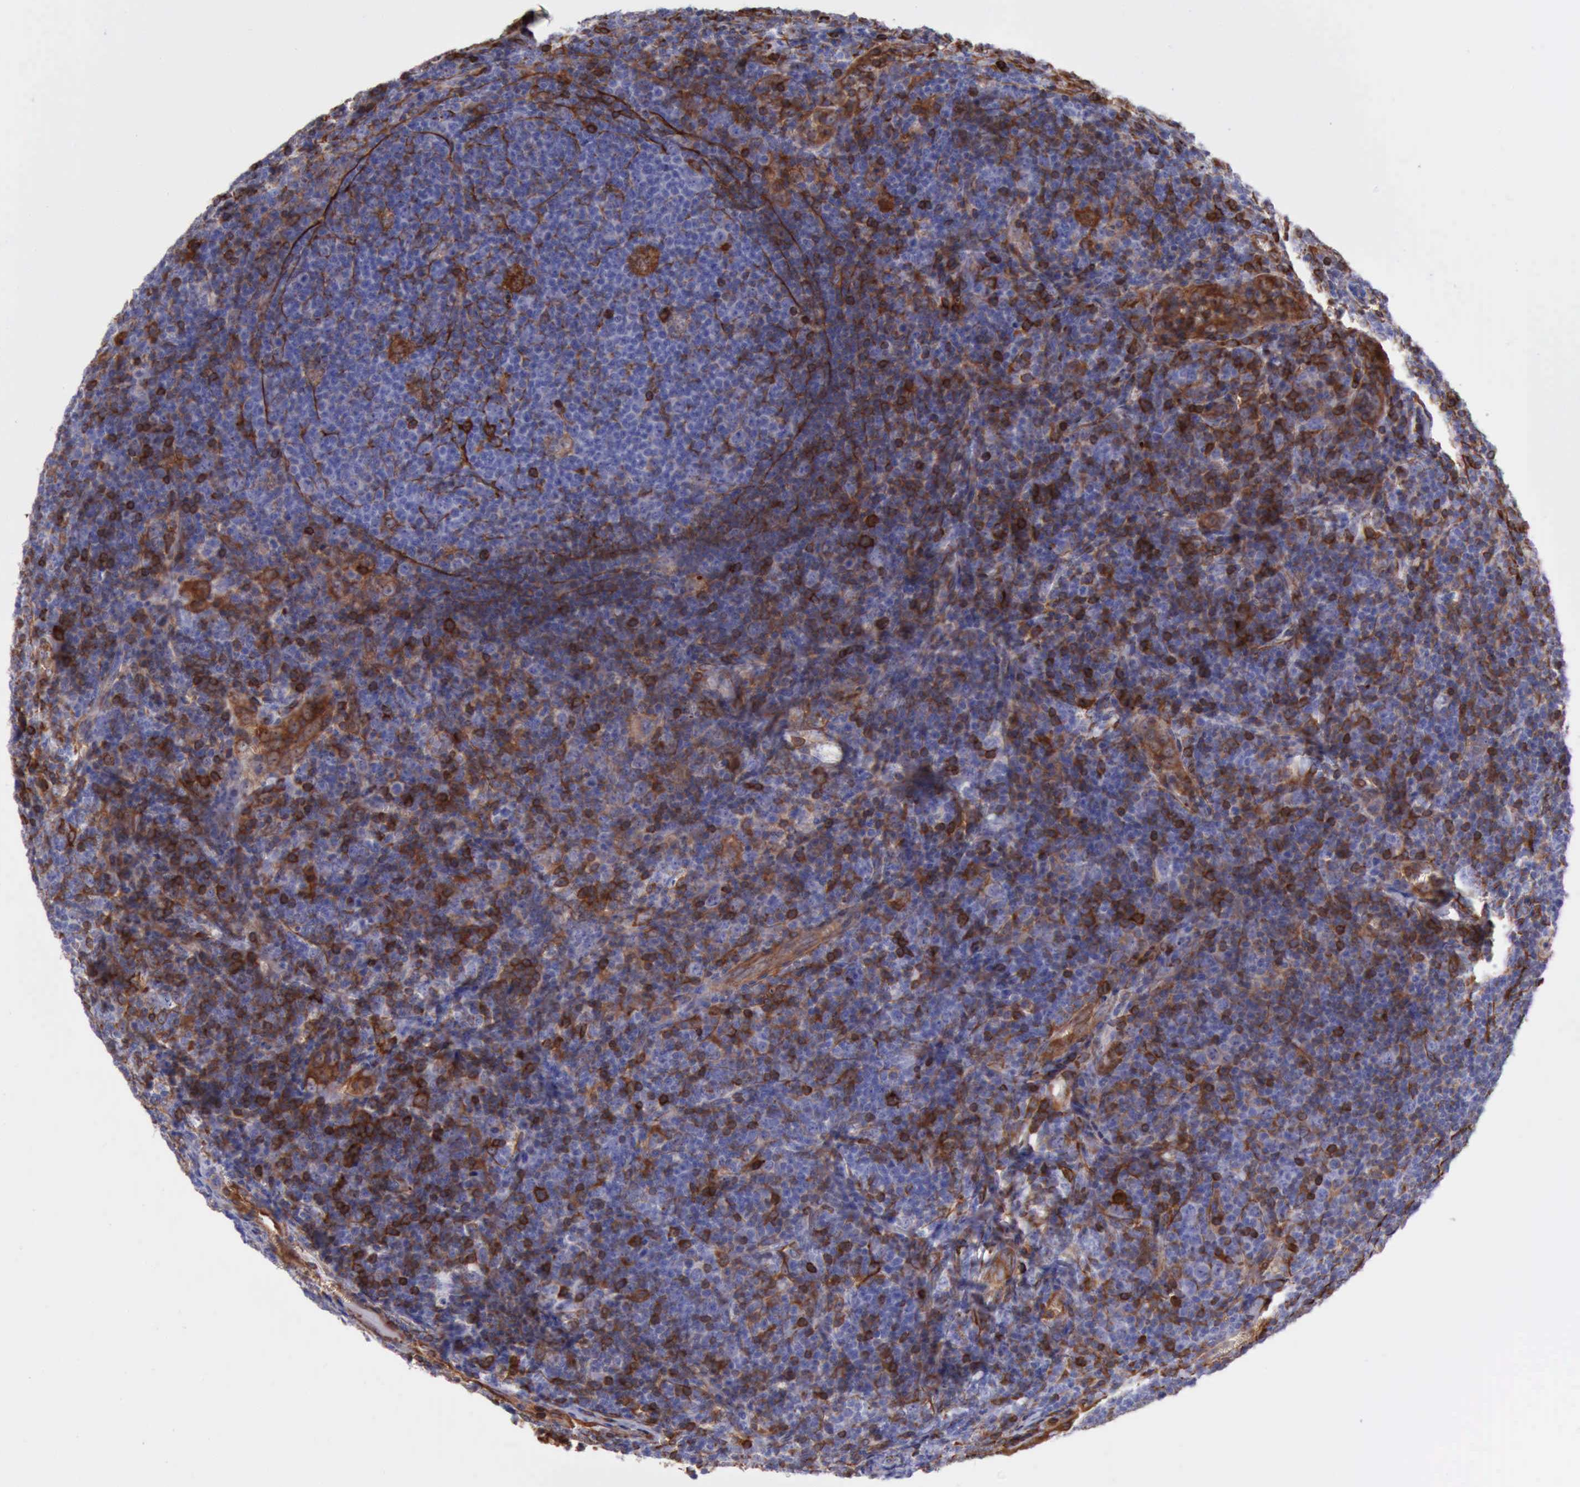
{"staining": {"intensity": "weak", "quantity": "25%-75%", "location": "cytoplasmic/membranous"}, "tissue": "lymphoma", "cell_type": "Tumor cells", "image_type": "cancer", "snomed": [{"axis": "morphology", "description": "Malignant lymphoma, non-Hodgkin's type, Low grade"}, {"axis": "topography", "description": "Lymph node"}], "caption": "An immunohistochemistry image of neoplastic tissue is shown. Protein staining in brown shows weak cytoplasmic/membranous positivity in lymphoma within tumor cells.", "gene": "FLNA", "patient": {"sex": "male", "age": 74}}